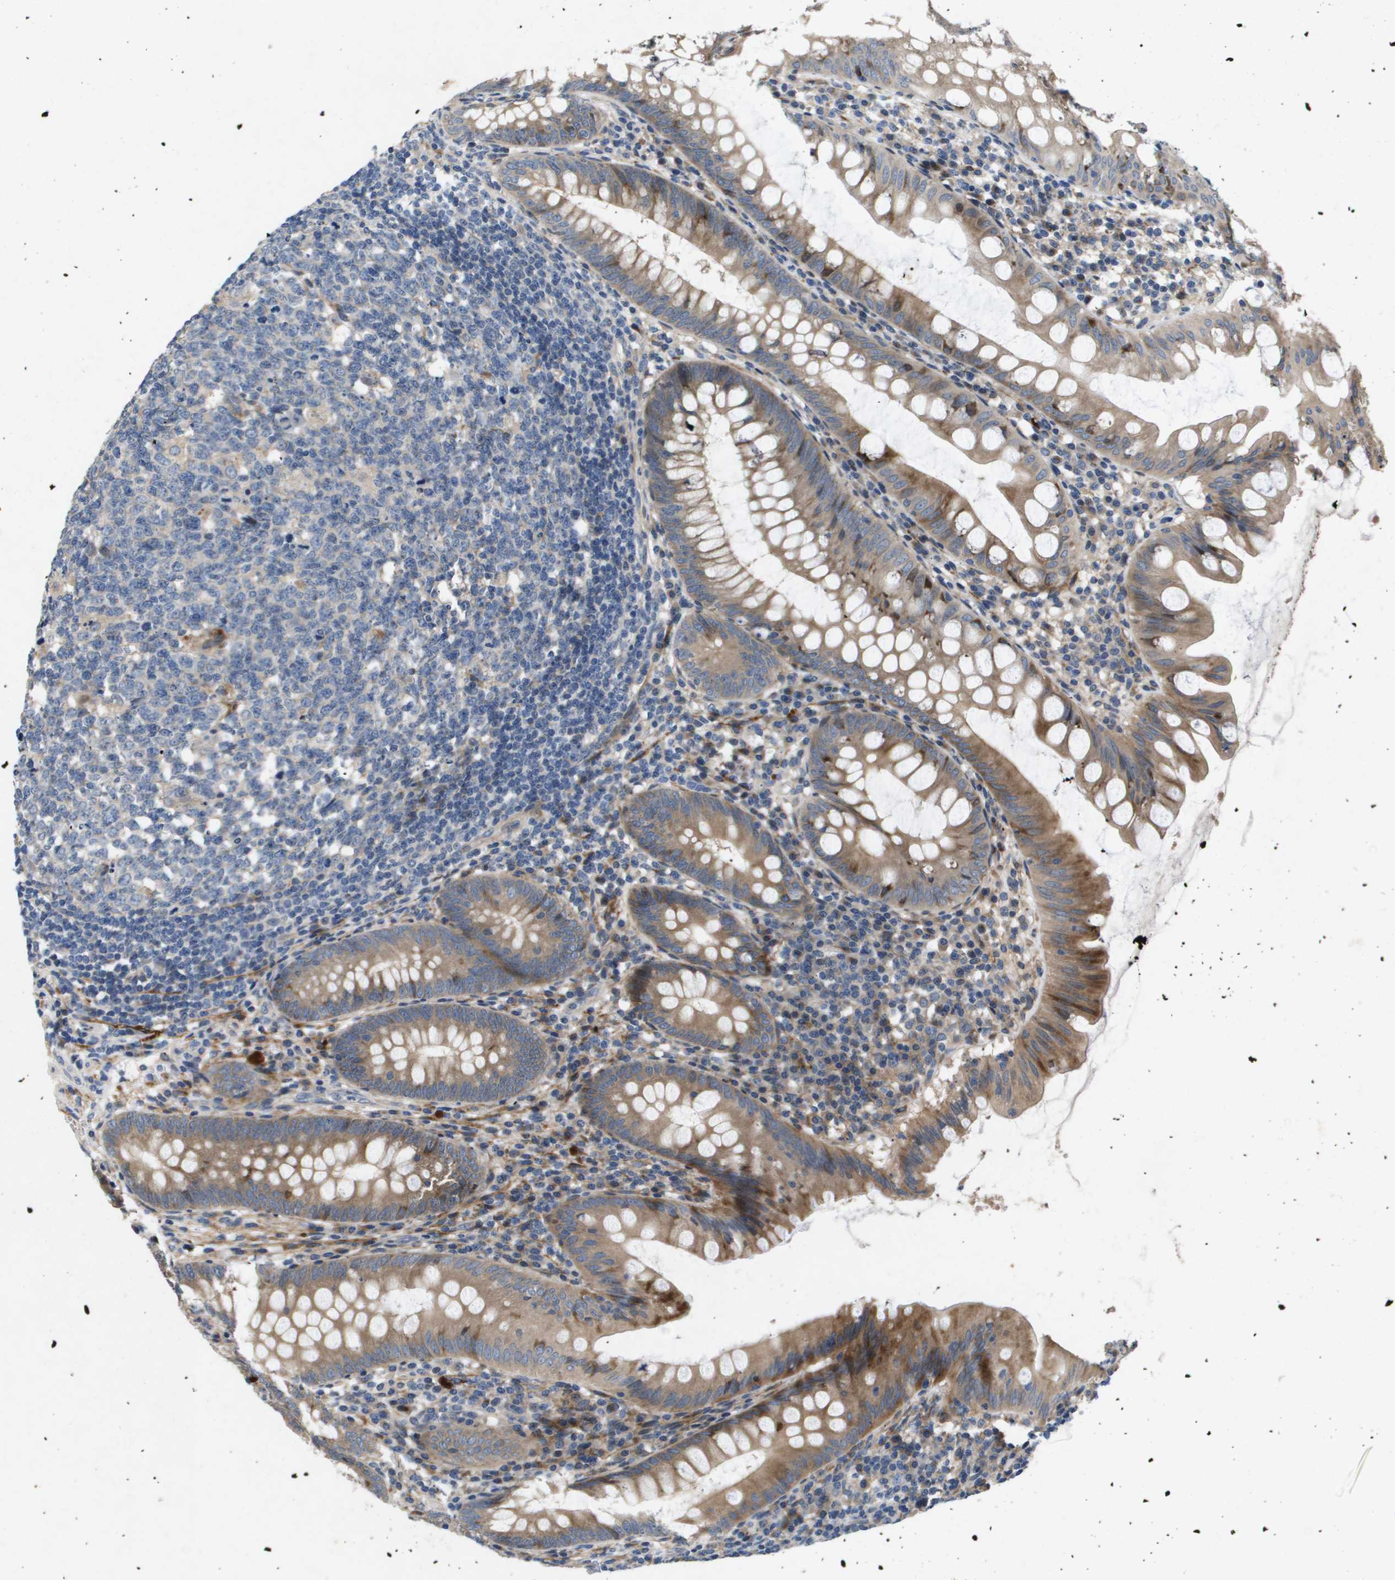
{"staining": {"intensity": "weak", "quantity": ">75%", "location": "cytoplasmic/membranous"}, "tissue": "appendix", "cell_type": "Glandular cells", "image_type": "normal", "snomed": [{"axis": "morphology", "description": "Normal tissue, NOS"}, {"axis": "topography", "description": "Appendix"}], "caption": "Protein expression analysis of normal human appendix reveals weak cytoplasmic/membranous staining in about >75% of glandular cells. (Brightfield microscopy of DAB IHC at high magnification).", "gene": "ENTPD2", "patient": {"sex": "male", "age": 56}}